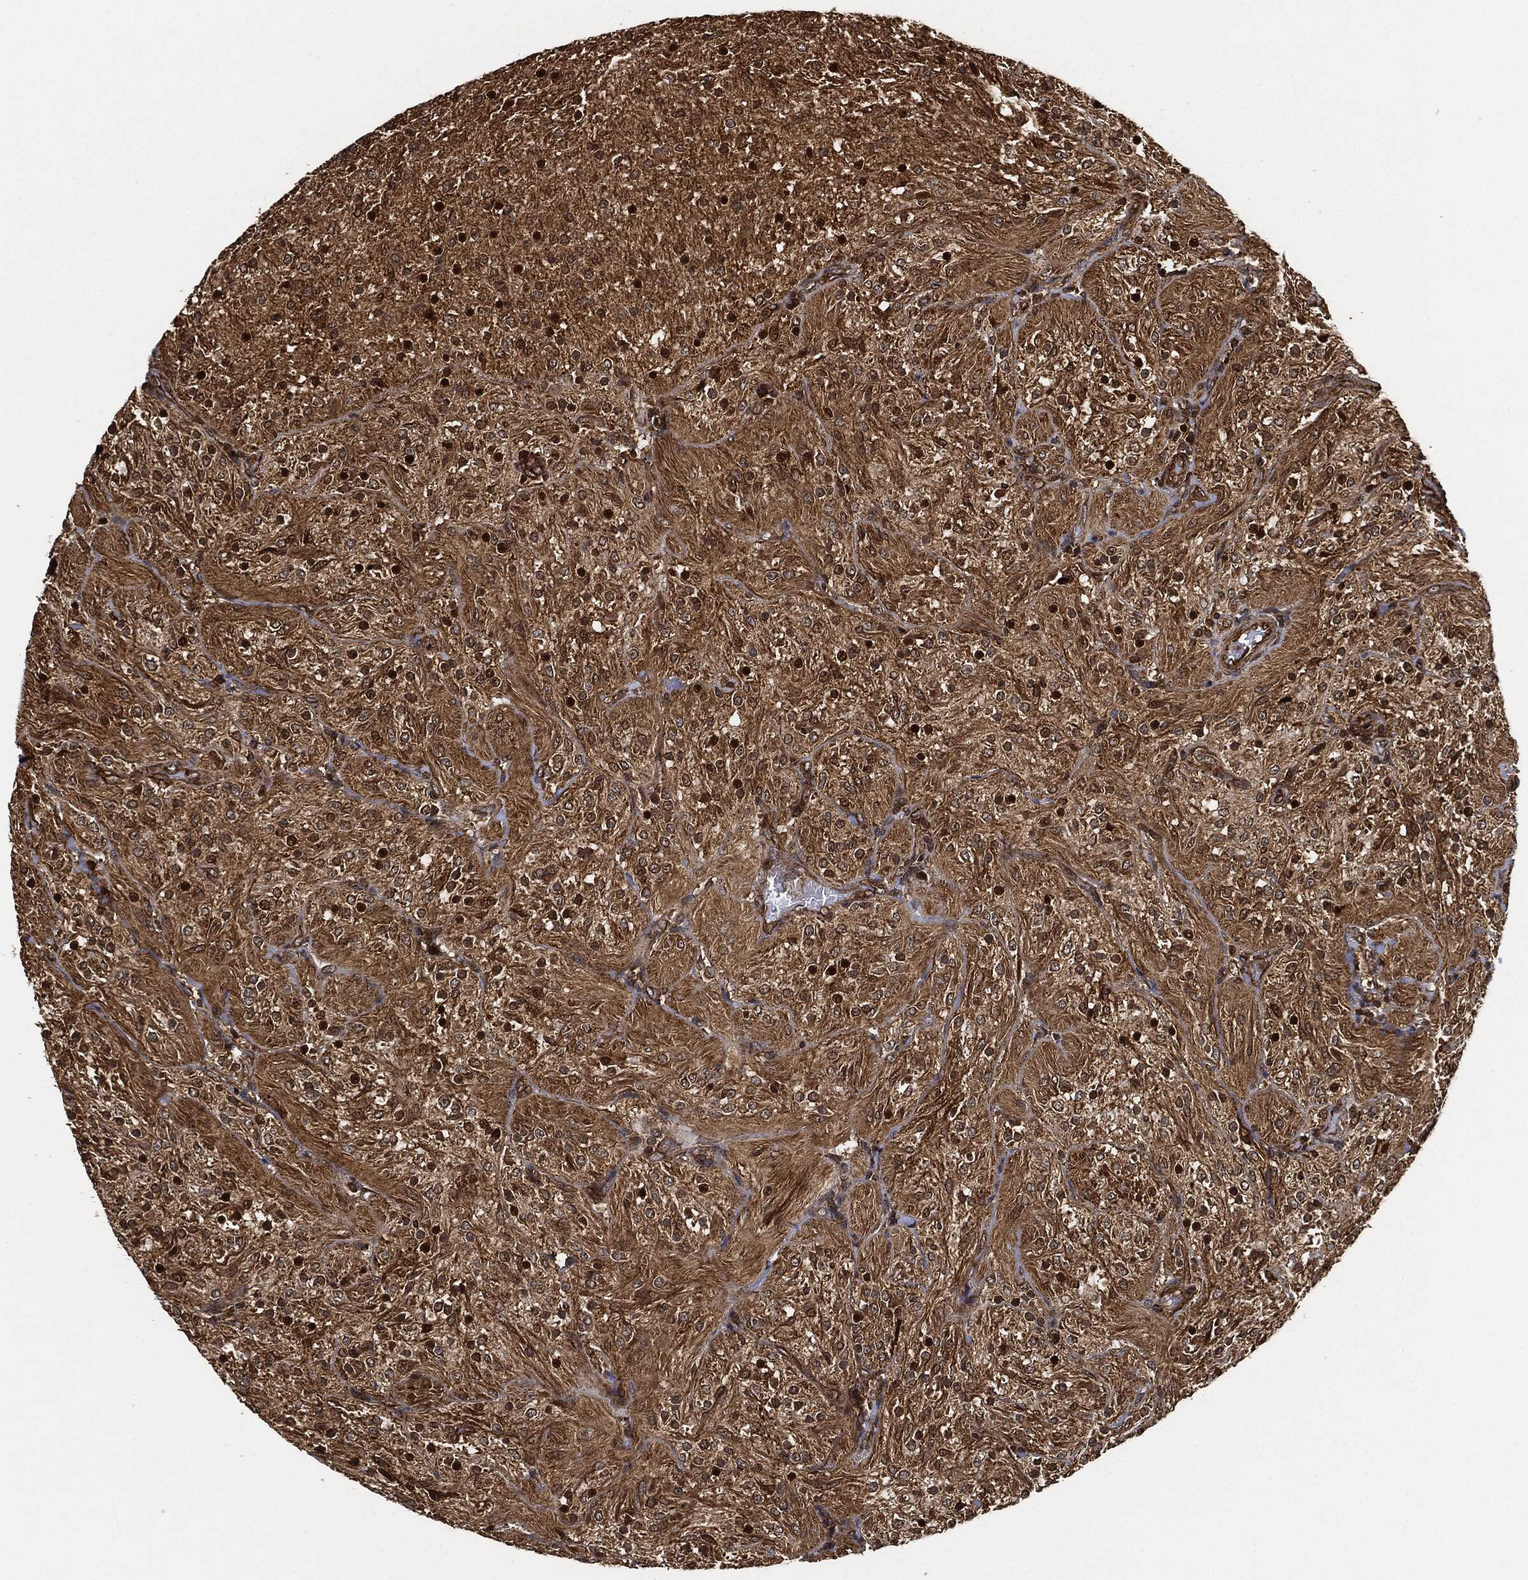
{"staining": {"intensity": "moderate", "quantity": ">75%", "location": "cytoplasmic/membranous"}, "tissue": "glioma", "cell_type": "Tumor cells", "image_type": "cancer", "snomed": [{"axis": "morphology", "description": "Glioma, malignant, Low grade"}, {"axis": "topography", "description": "Brain"}], "caption": "A photomicrograph showing moderate cytoplasmic/membranous expression in approximately >75% of tumor cells in glioma, as visualized by brown immunohistochemical staining.", "gene": "CEP290", "patient": {"sex": "male", "age": 3}}